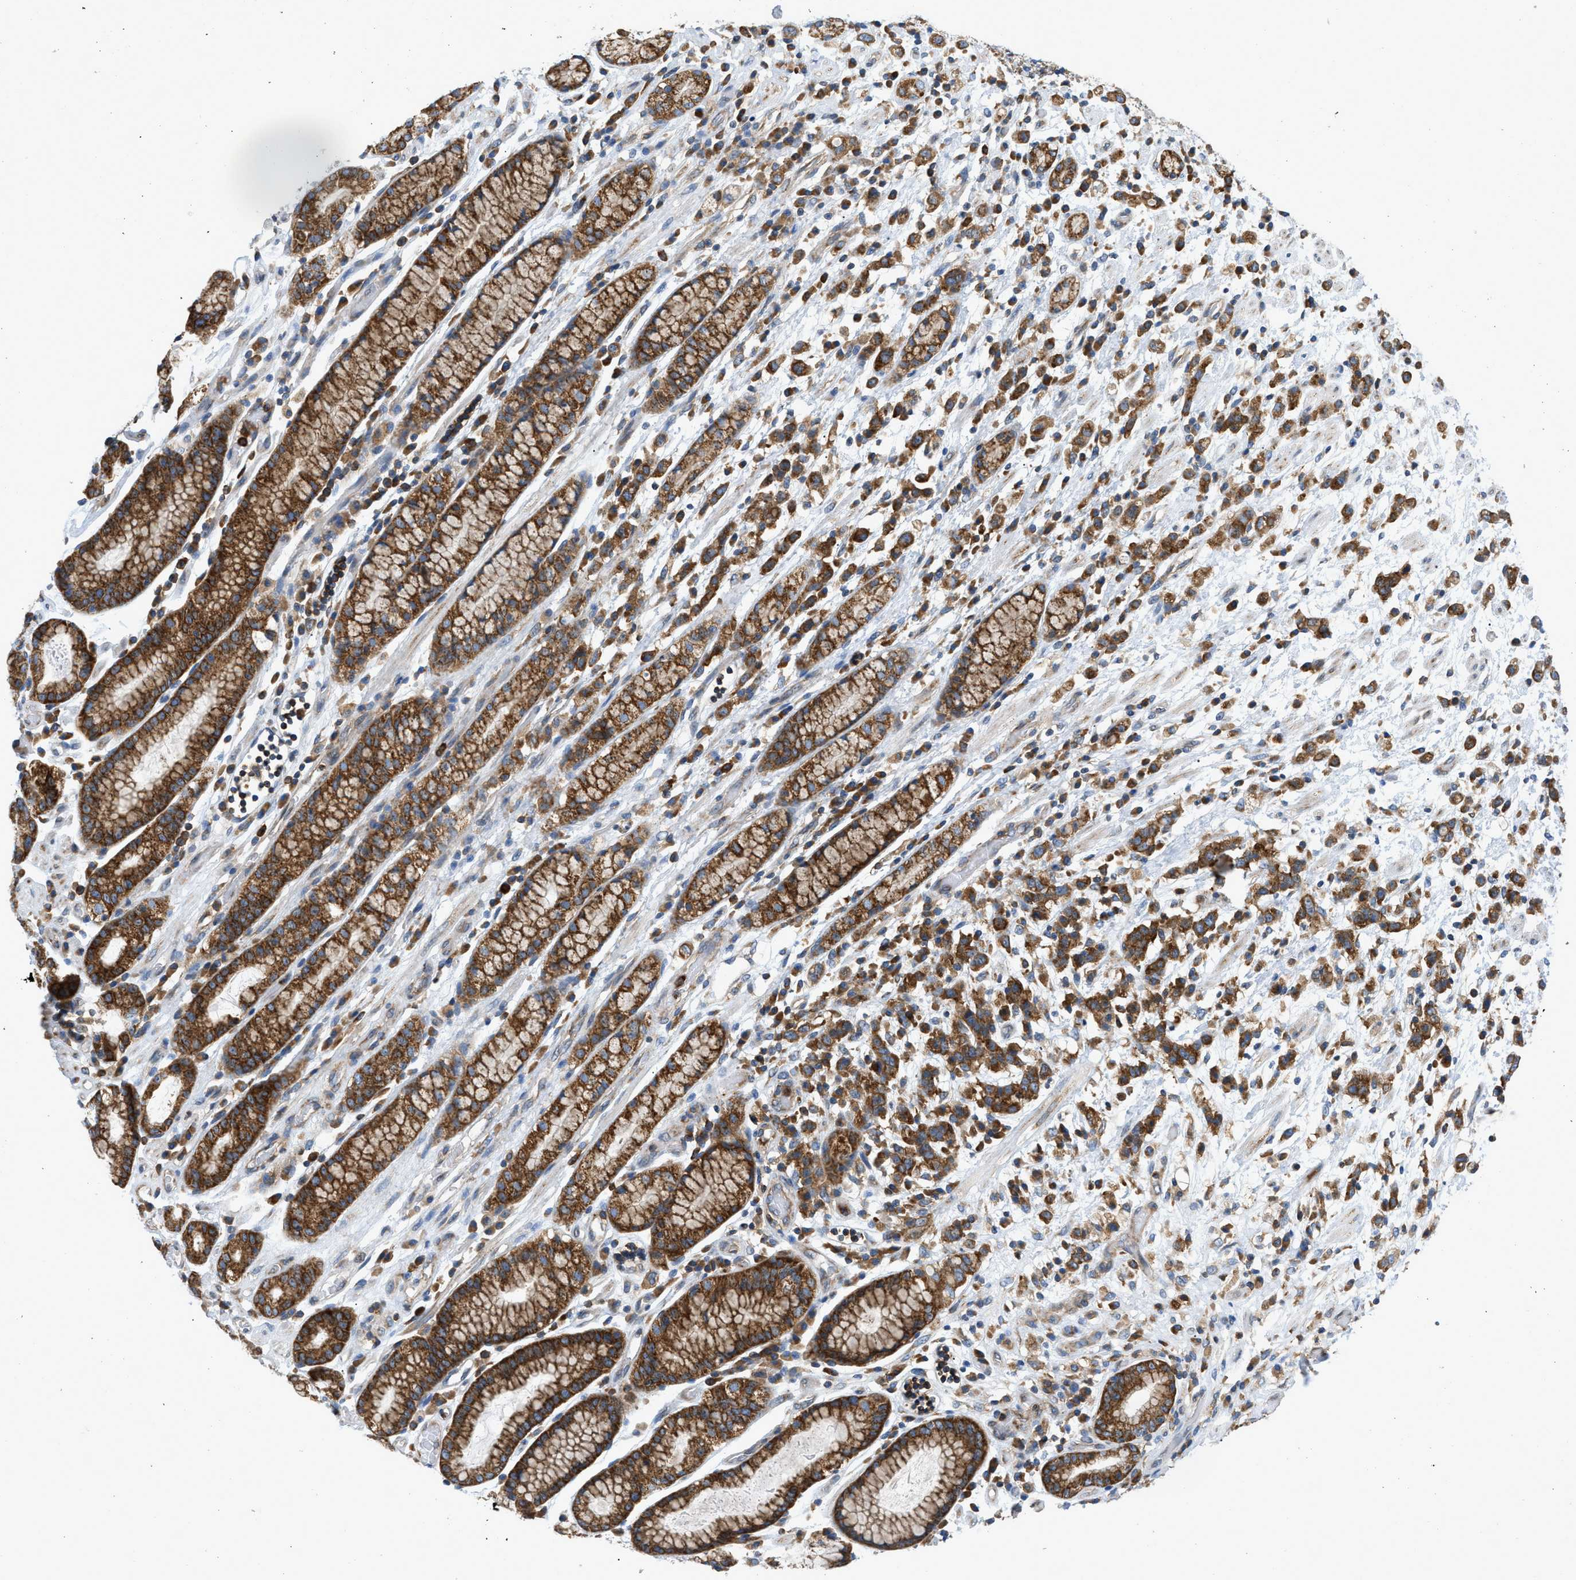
{"staining": {"intensity": "strong", "quantity": ">75%", "location": "cytoplasmic/membranous"}, "tissue": "stomach cancer", "cell_type": "Tumor cells", "image_type": "cancer", "snomed": [{"axis": "morphology", "description": "Adenocarcinoma, NOS"}, {"axis": "topography", "description": "Stomach, lower"}], "caption": "Immunohistochemistry histopathology image of human adenocarcinoma (stomach) stained for a protein (brown), which shows high levels of strong cytoplasmic/membranous staining in about >75% of tumor cells.", "gene": "GPAT4", "patient": {"sex": "male", "age": 88}}